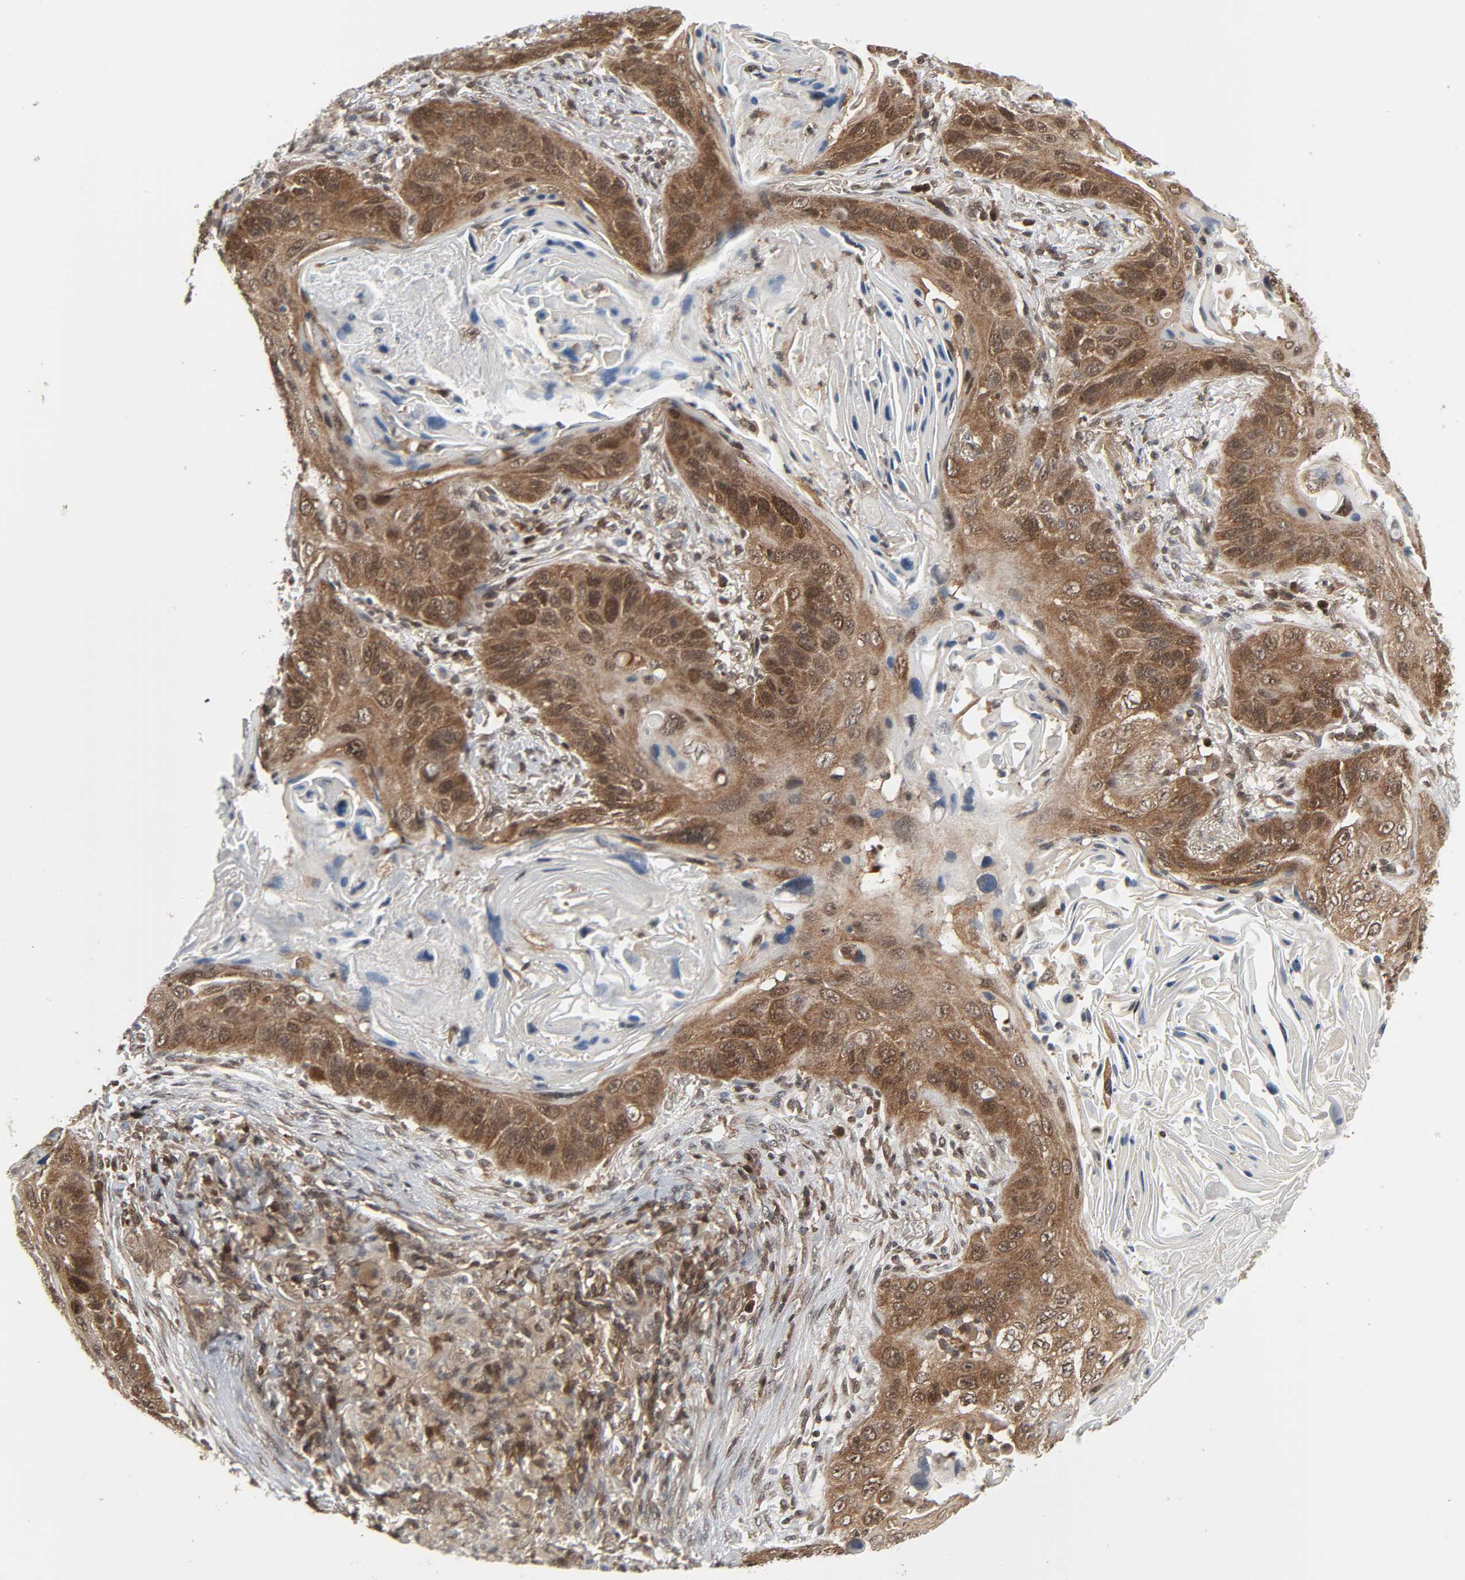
{"staining": {"intensity": "strong", "quantity": ">75%", "location": "cytoplasmic/membranous,nuclear"}, "tissue": "lung cancer", "cell_type": "Tumor cells", "image_type": "cancer", "snomed": [{"axis": "morphology", "description": "Squamous cell carcinoma, NOS"}, {"axis": "topography", "description": "Lung"}], "caption": "Immunohistochemical staining of human squamous cell carcinoma (lung) shows strong cytoplasmic/membranous and nuclear protein expression in approximately >75% of tumor cells.", "gene": "GSK3A", "patient": {"sex": "female", "age": 67}}